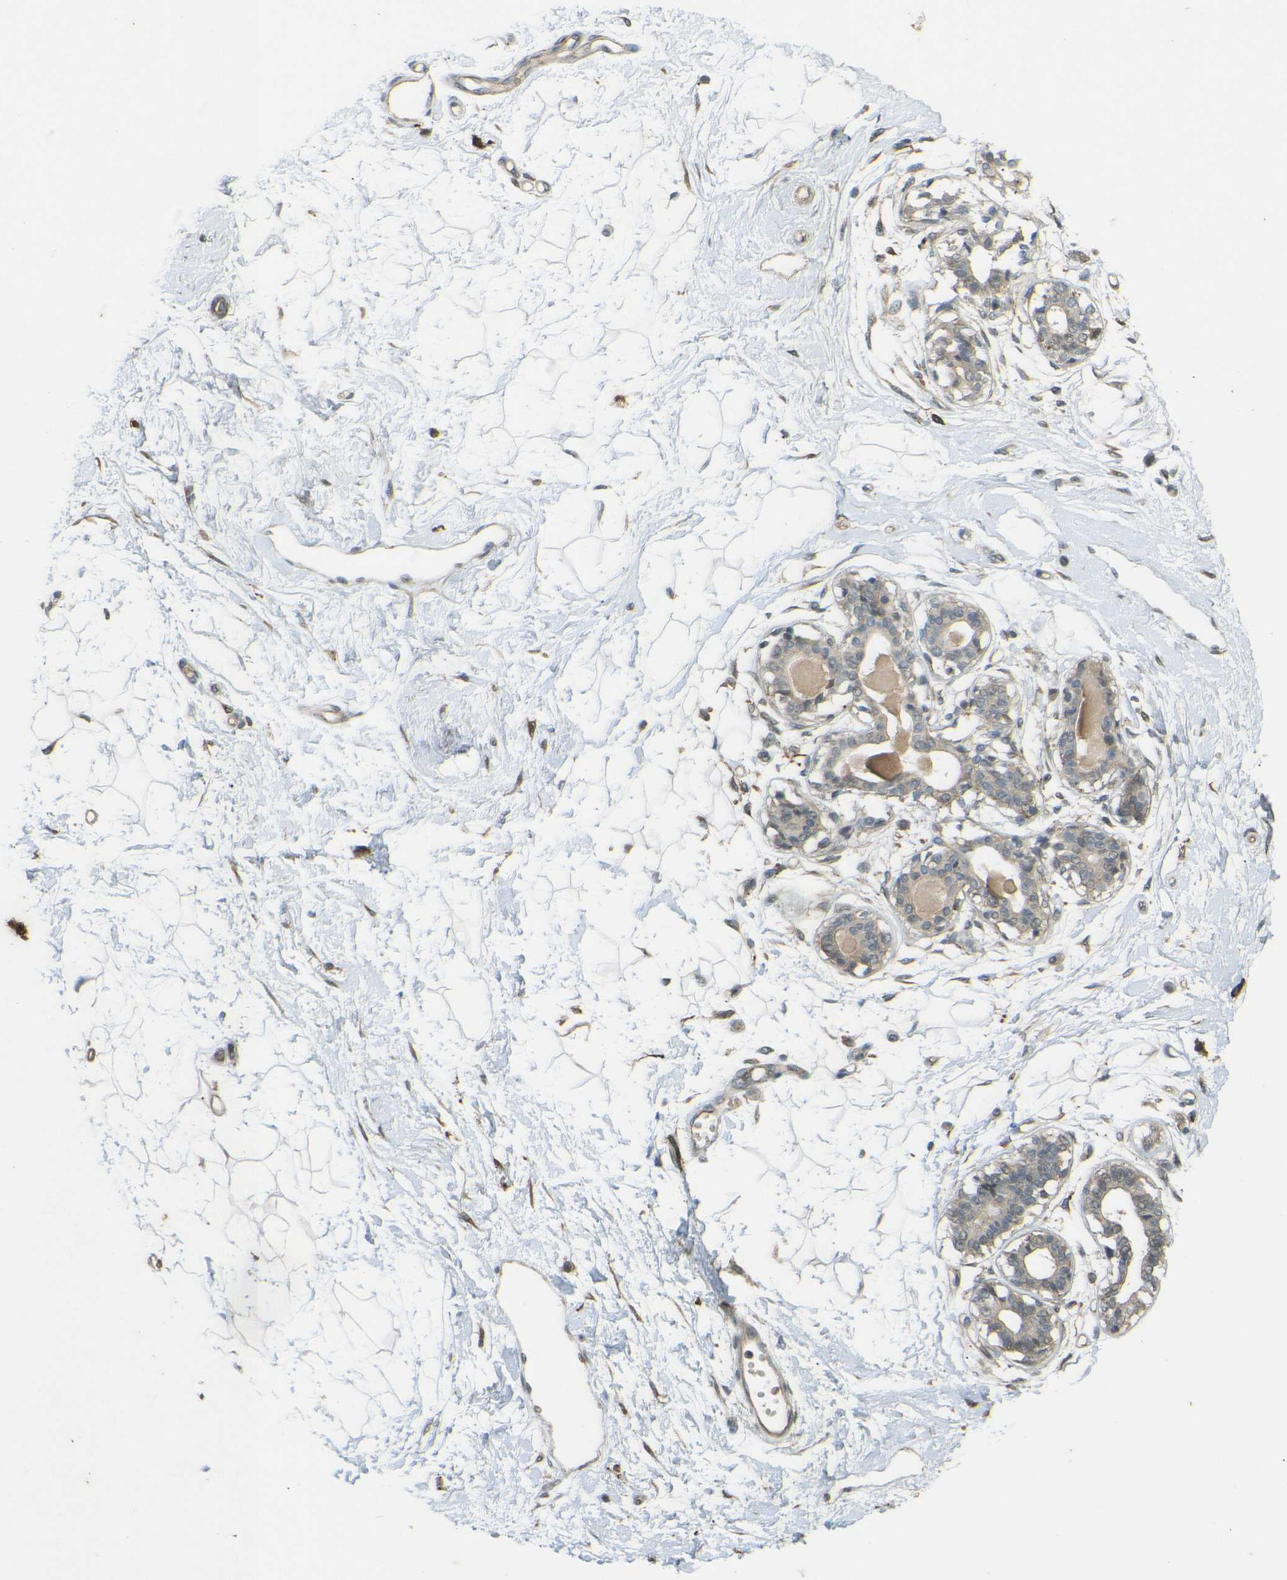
{"staining": {"intensity": "weak", "quantity": "25%-75%", "location": "cytoplasmic/membranous"}, "tissue": "breast", "cell_type": "Adipocytes", "image_type": "normal", "snomed": [{"axis": "morphology", "description": "Normal tissue, NOS"}, {"axis": "topography", "description": "Breast"}], "caption": "This photomicrograph reveals immunohistochemistry staining of unremarkable human breast, with low weak cytoplasmic/membranous expression in about 25%-75% of adipocytes.", "gene": "DAB2", "patient": {"sex": "female", "age": 45}}